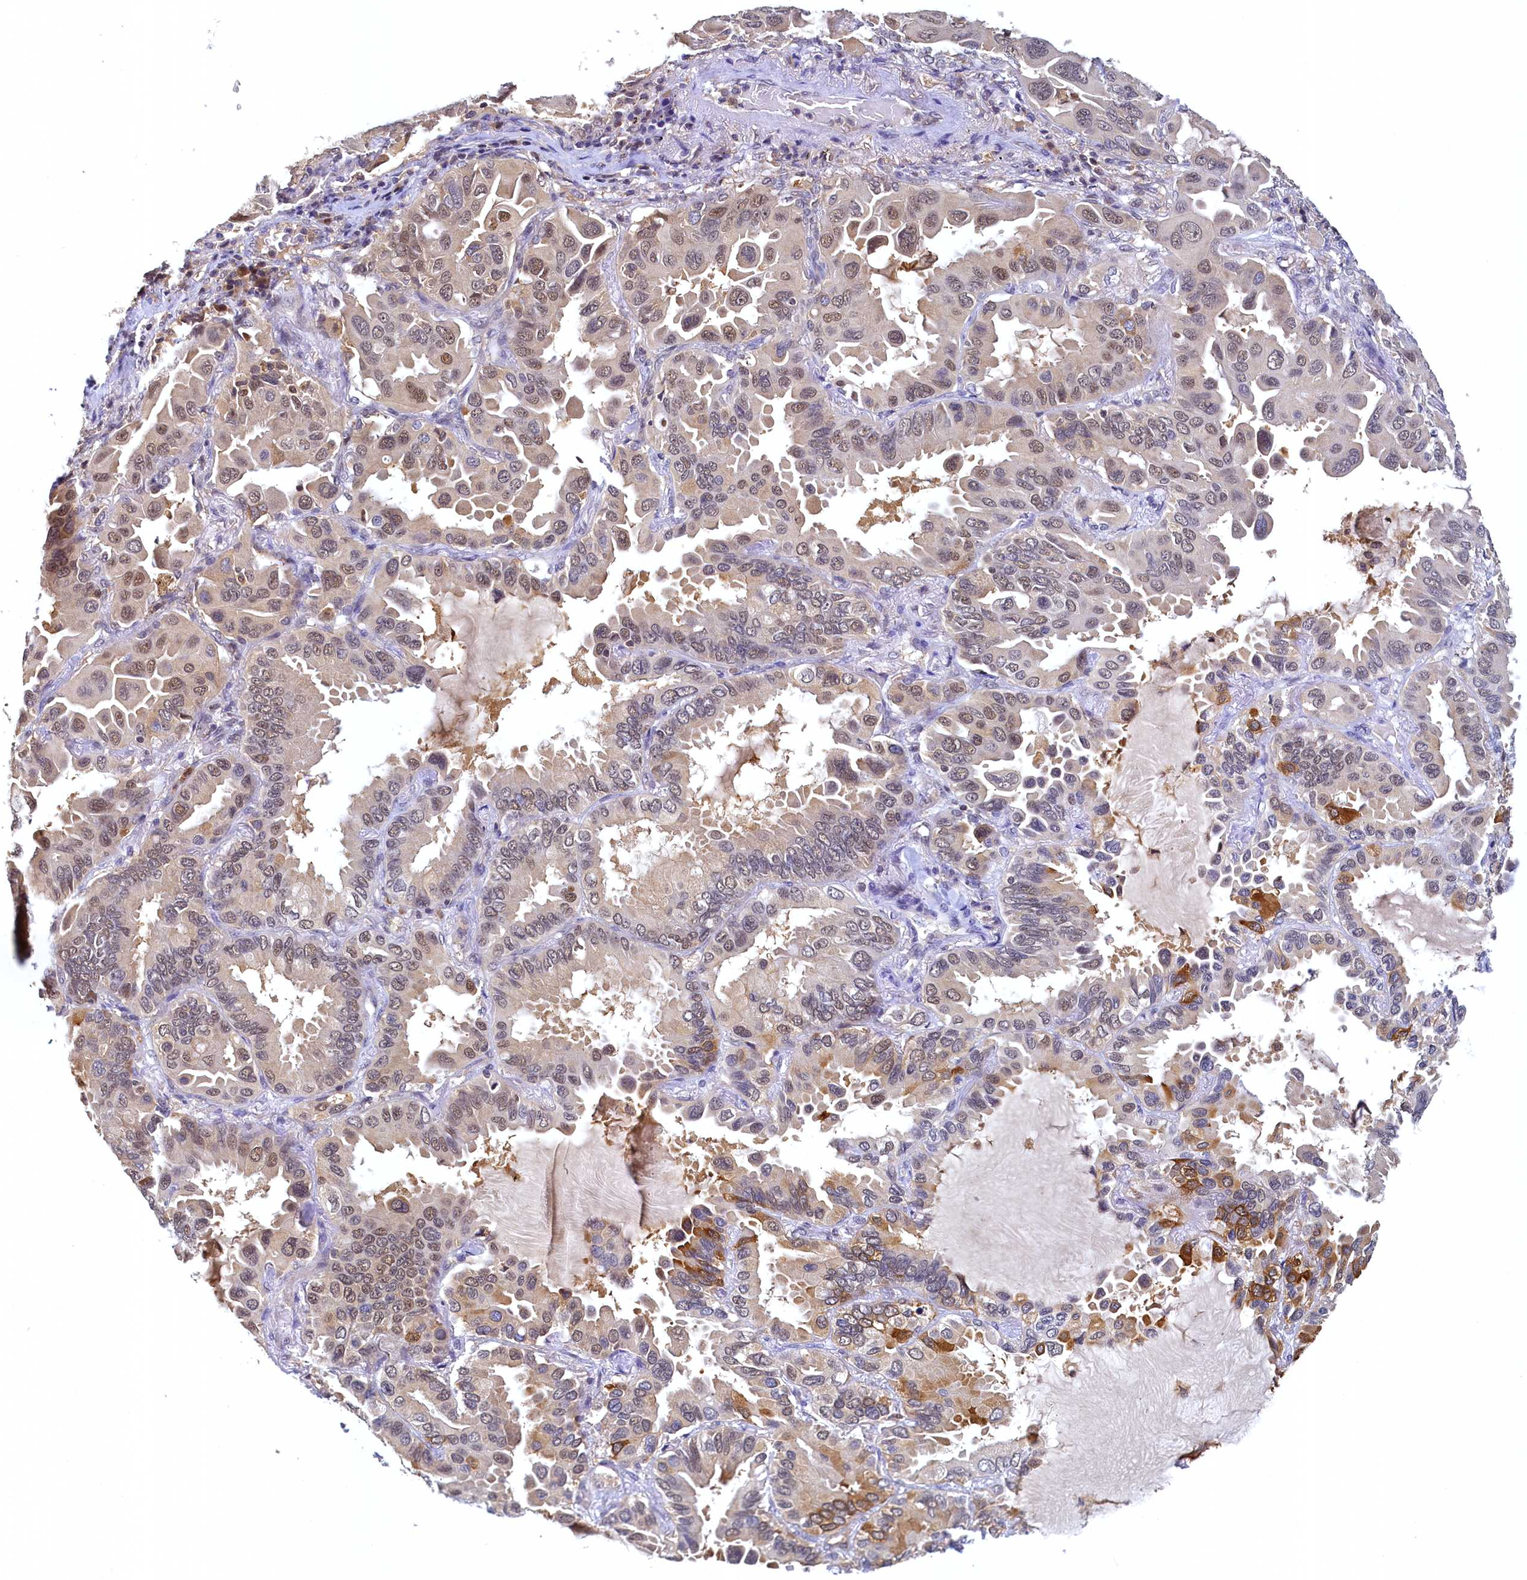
{"staining": {"intensity": "weak", "quantity": "25%-75%", "location": "nuclear"}, "tissue": "lung cancer", "cell_type": "Tumor cells", "image_type": "cancer", "snomed": [{"axis": "morphology", "description": "Adenocarcinoma, NOS"}, {"axis": "topography", "description": "Lung"}], "caption": "Adenocarcinoma (lung) stained for a protein (brown) exhibits weak nuclear positive expression in about 25%-75% of tumor cells.", "gene": "PAAF1", "patient": {"sex": "male", "age": 64}}